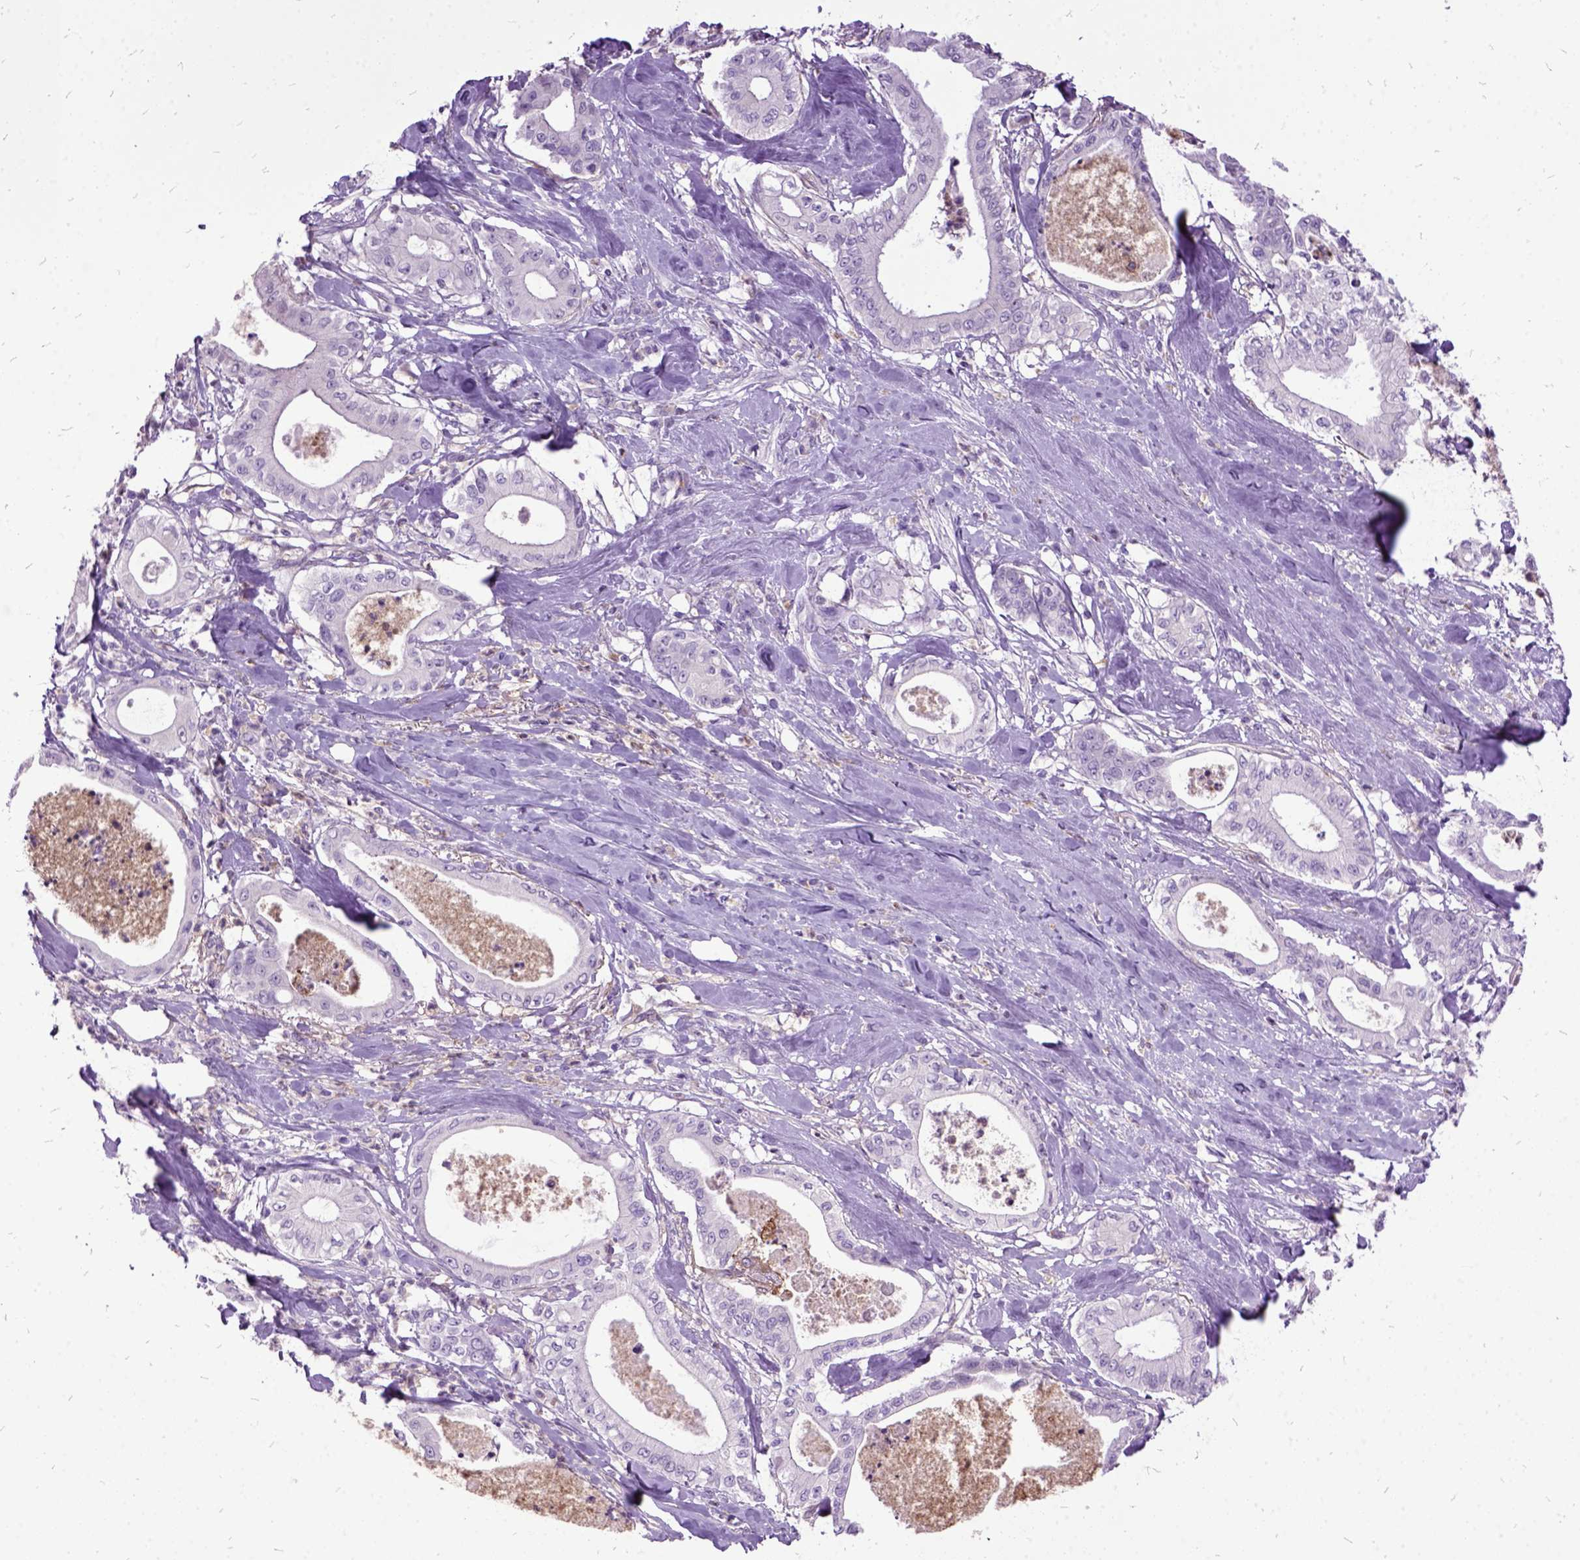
{"staining": {"intensity": "negative", "quantity": "none", "location": "none"}, "tissue": "pancreatic cancer", "cell_type": "Tumor cells", "image_type": "cancer", "snomed": [{"axis": "morphology", "description": "Adenocarcinoma, NOS"}, {"axis": "topography", "description": "Pancreas"}], "caption": "The immunohistochemistry image has no significant staining in tumor cells of pancreatic cancer (adenocarcinoma) tissue.", "gene": "MME", "patient": {"sex": "male", "age": 71}}